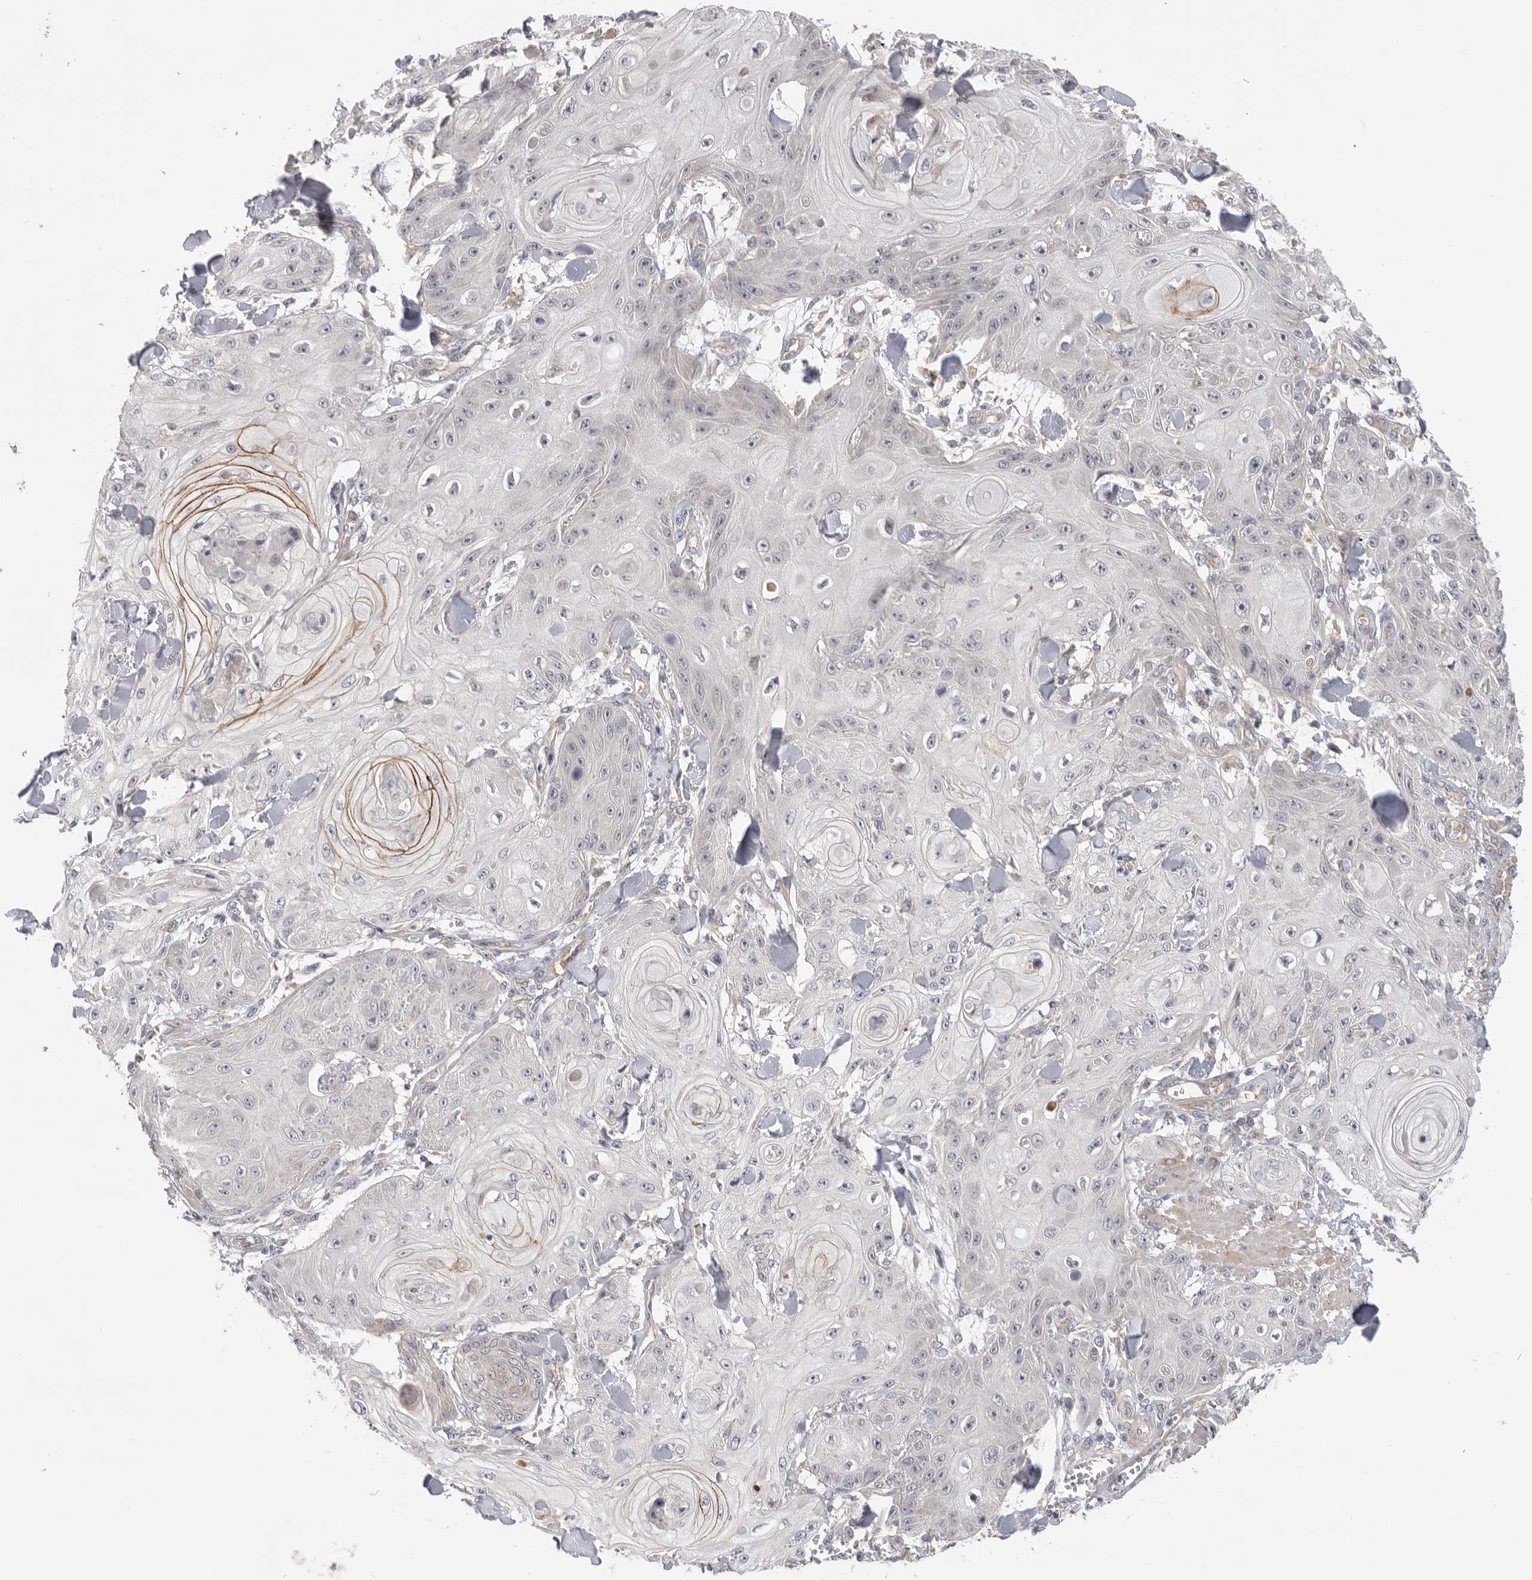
{"staining": {"intensity": "negative", "quantity": "none", "location": "none"}, "tissue": "skin cancer", "cell_type": "Tumor cells", "image_type": "cancer", "snomed": [{"axis": "morphology", "description": "Squamous cell carcinoma, NOS"}, {"axis": "topography", "description": "Skin"}], "caption": "DAB immunohistochemical staining of skin squamous cell carcinoma displays no significant positivity in tumor cells. (Stains: DAB (3,3'-diaminobenzidine) IHC with hematoxylin counter stain, Microscopy: brightfield microscopy at high magnification).", "gene": "MTFR1L", "patient": {"sex": "male", "age": 74}}